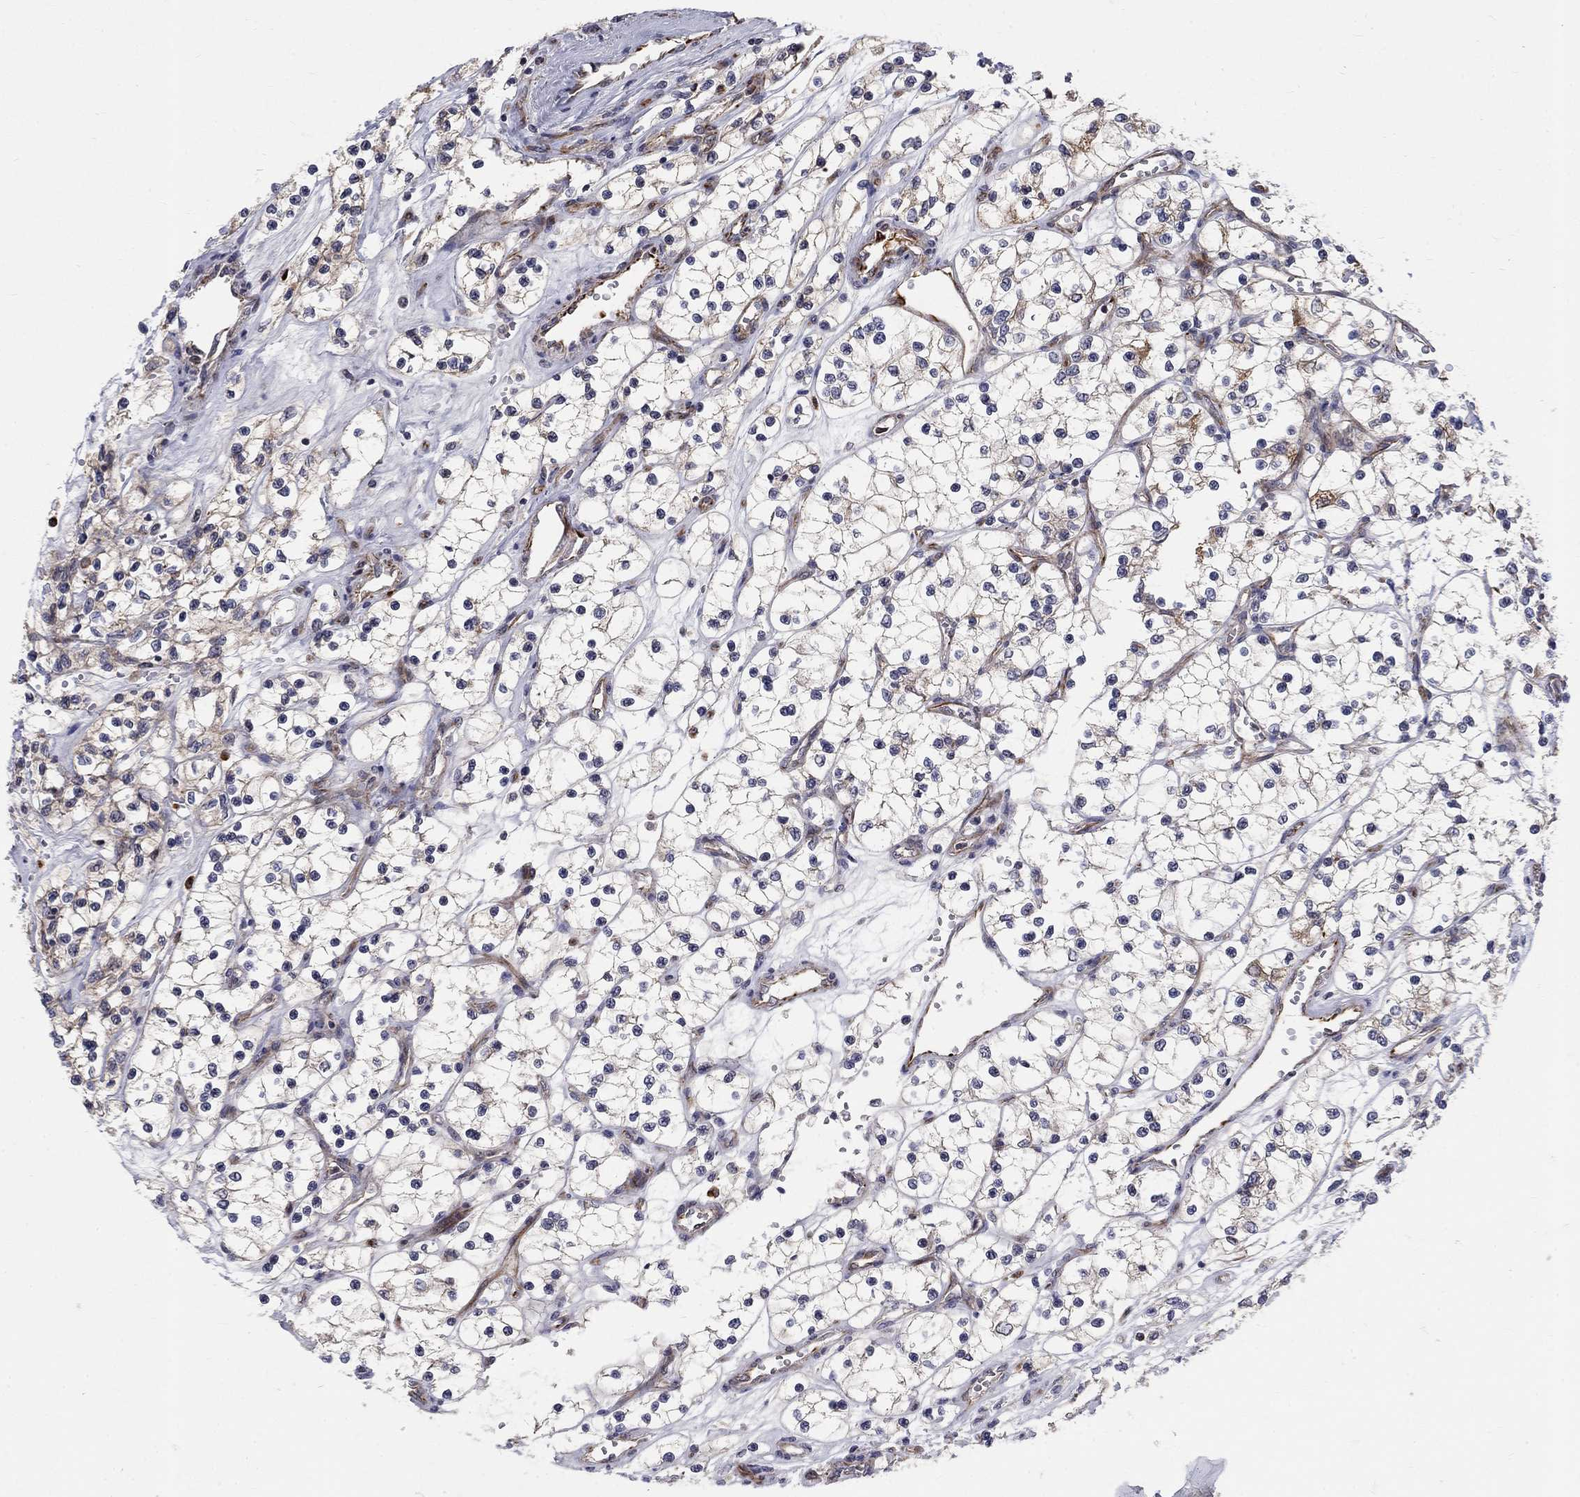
{"staining": {"intensity": "weak", "quantity": "<25%", "location": "cytoplasmic/membranous"}, "tissue": "renal cancer", "cell_type": "Tumor cells", "image_type": "cancer", "snomed": [{"axis": "morphology", "description": "Adenocarcinoma, NOS"}, {"axis": "topography", "description": "Kidney"}], "caption": "Tumor cells are negative for protein expression in human renal adenocarcinoma.", "gene": "MSRA", "patient": {"sex": "female", "age": 69}}